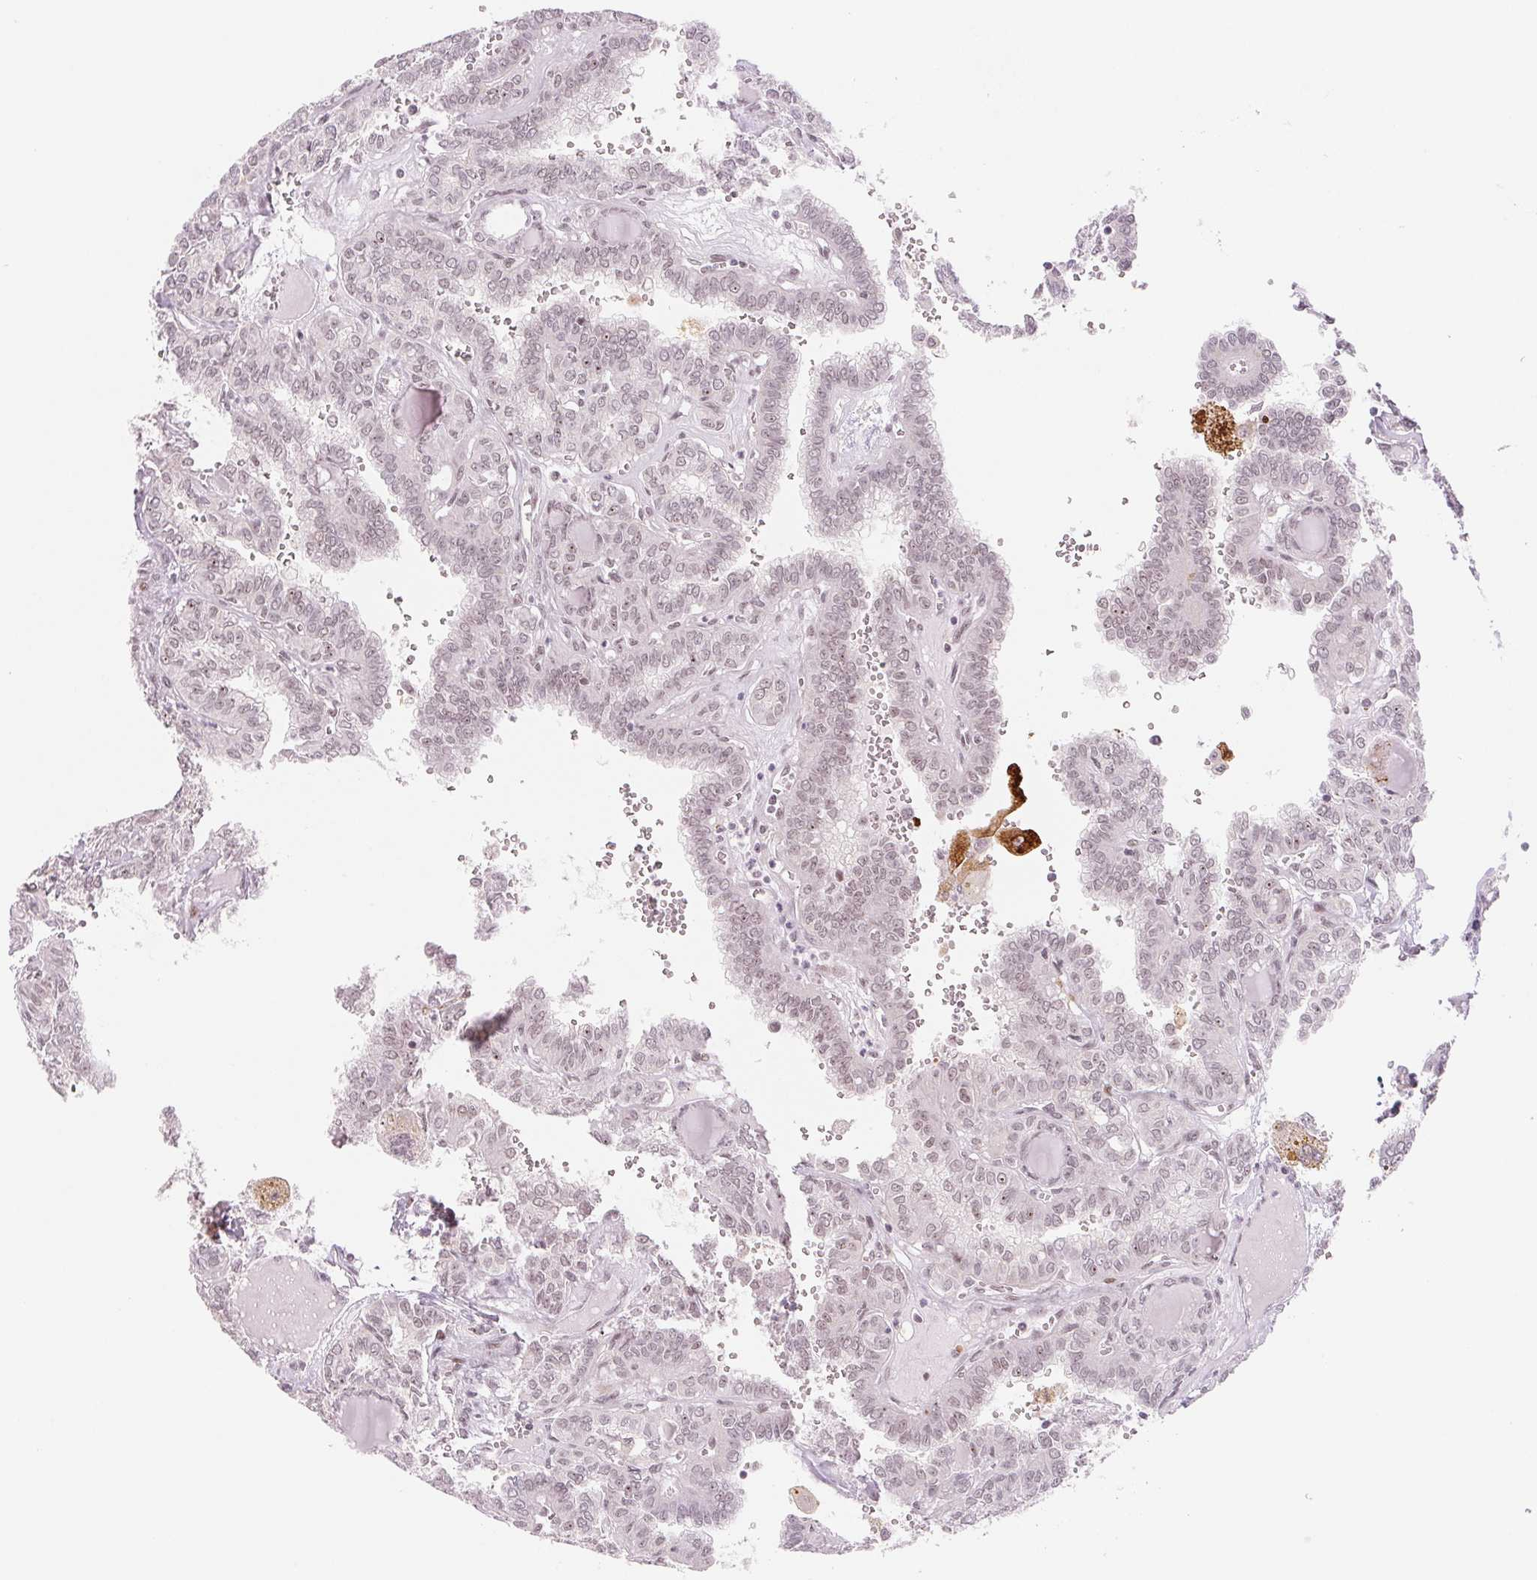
{"staining": {"intensity": "weak", "quantity": "<25%", "location": "nuclear"}, "tissue": "thyroid cancer", "cell_type": "Tumor cells", "image_type": "cancer", "snomed": [{"axis": "morphology", "description": "Papillary adenocarcinoma, NOS"}, {"axis": "topography", "description": "Thyroid gland"}], "caption": "High power microscopy micrograph of an immunohistochemistry (IHC) micrograph of thyroid cancer, revealing no significant expression in tumor cells.", "gene": "DNAJB6", "patient": {"sex": "female", "age": 41}}